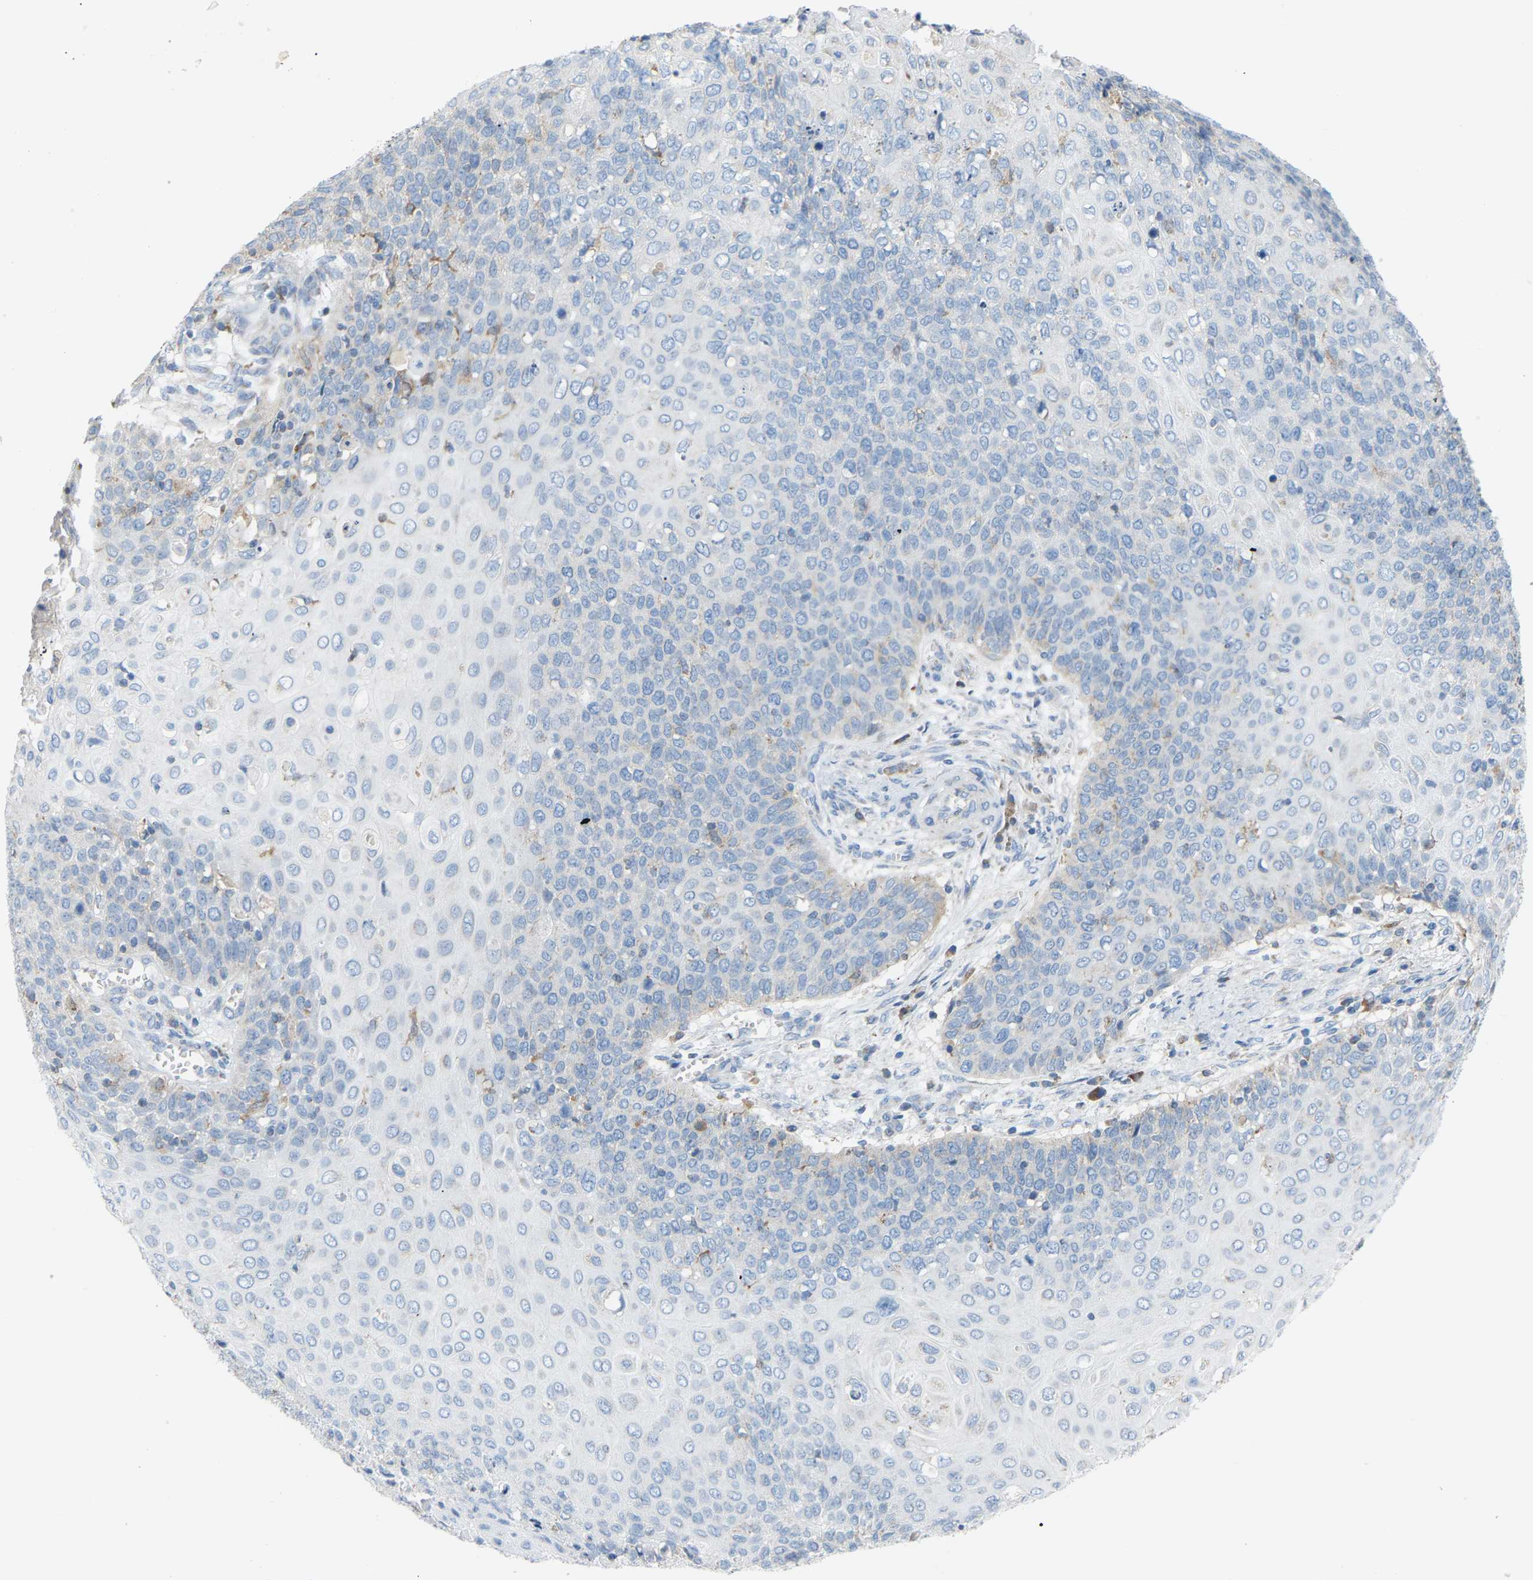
{"staining": {"intensity": "negative", "quantity": "none", "location": "none"}, "tissue": "cervical cancer", "cell_type": "Tumor cells", "image_type": "cancer", "snomed": [{"axis": "morphology", "description": "Squamous cell carcinoma, NOS"}, {"axis": "topography", "description": "Cervix"}], "caption": "An image of human cervical squamous cell carcinoma is negative for staining in tumor cells. (DAB immunohistochemistry (IHC), high magnification).", "gene": "CROT", "patient": {"sex": "female", "age": 39}}